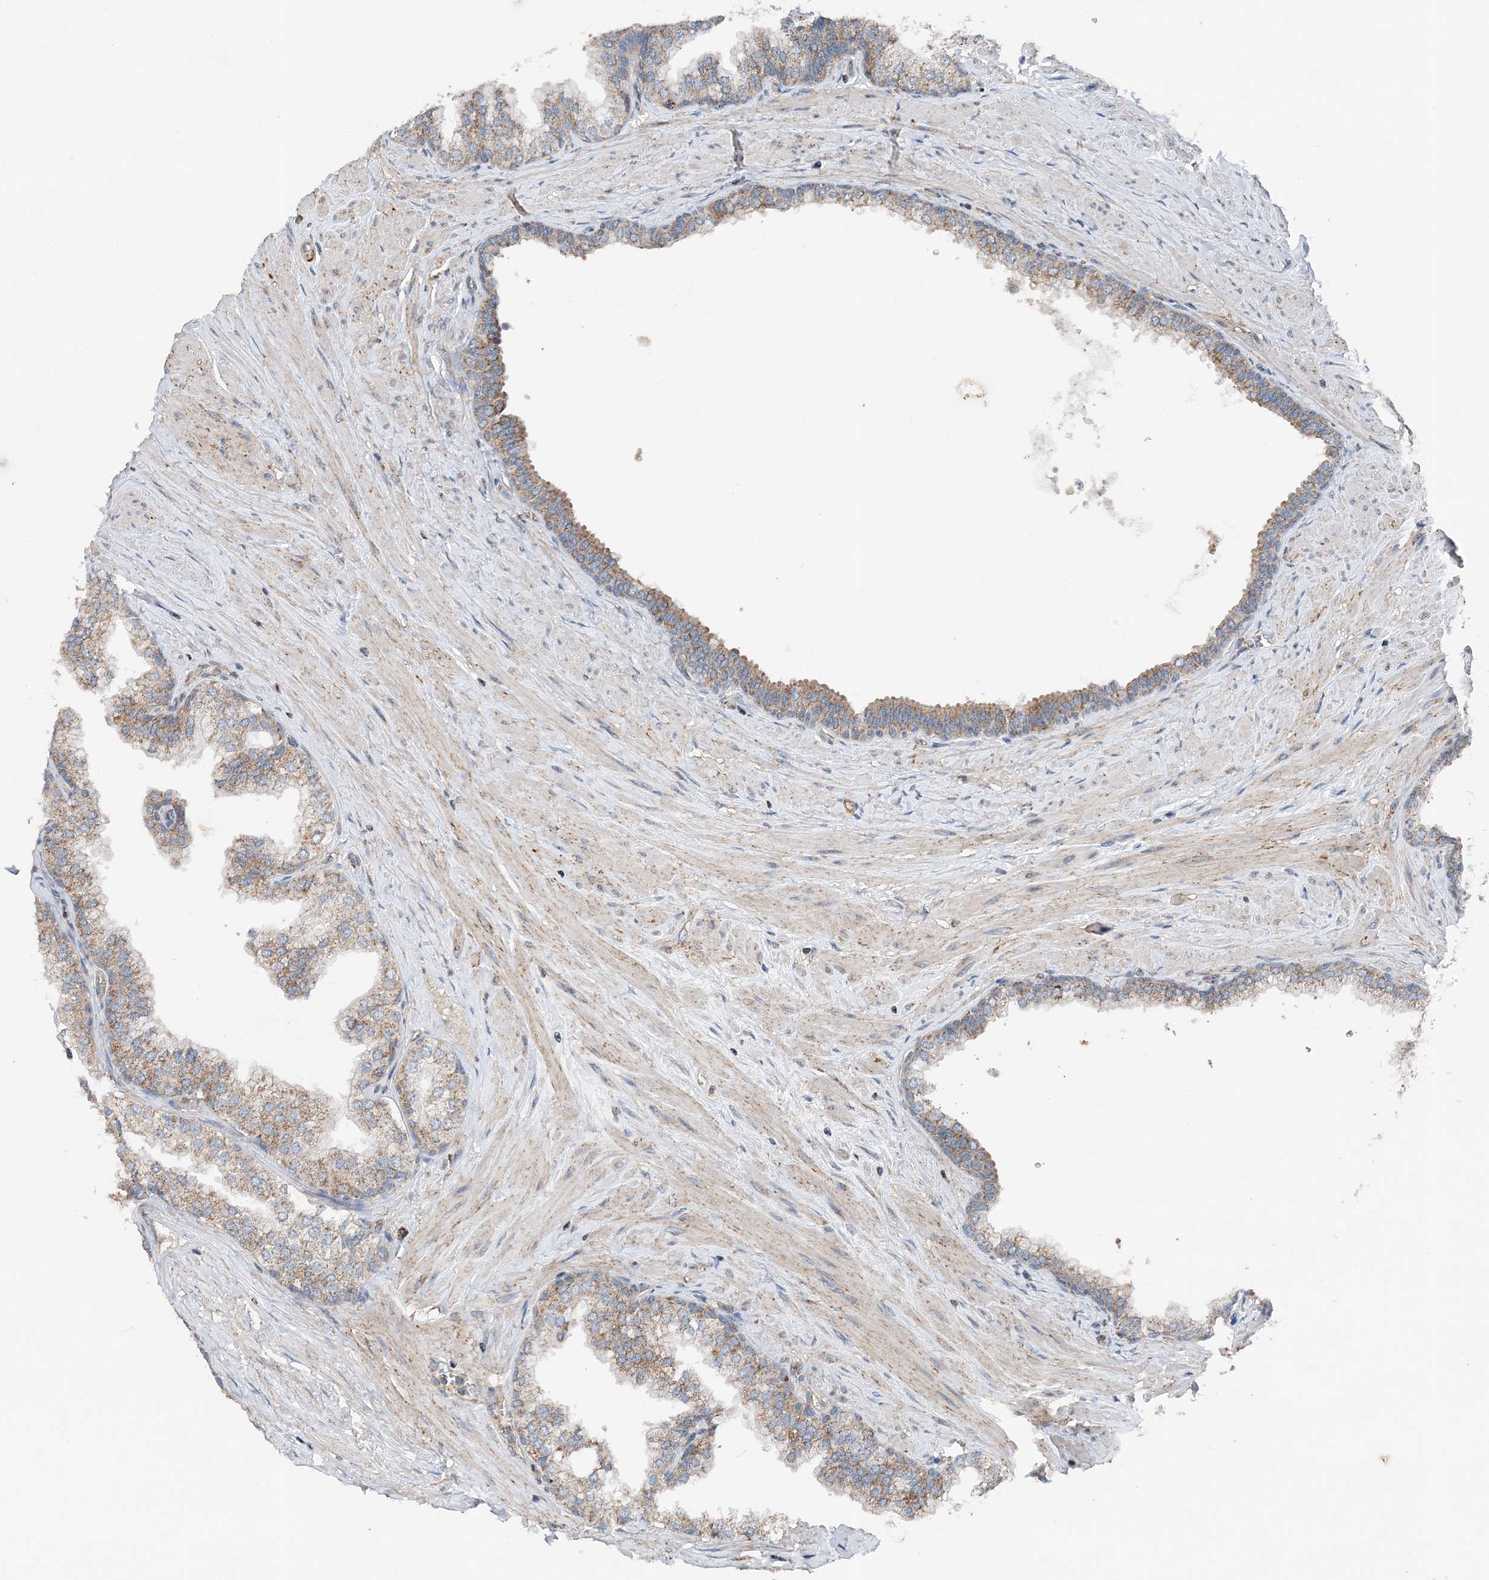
{"staining": {"intensity": "moderate", "quantity": ">75%", "location": "cytoplasmic/membranous"}, "tissue": "prostate", "cell_type": "Glandular cells", "image_type": "normal", "snomed": [{"axis": "morphology", "description": "Normal tissue, NOS"}, {"axis": "morphology", "description": "Urothelial carcinoma, Low grade"}, {"axis": "topography", "description": "Urinary bladder"}, {"axis": "topography", "description": "Prostate"}], "caption": "Immunohistochemistry (DAB (3,3'-diaminobenzidine)) staining of normal human prostate shows moderate cytoplasmic/membranous protein expression in approximately >75% of glandular cells.", "gene": "SPRY2", "patient": {"sex": "male", "age": 60}}